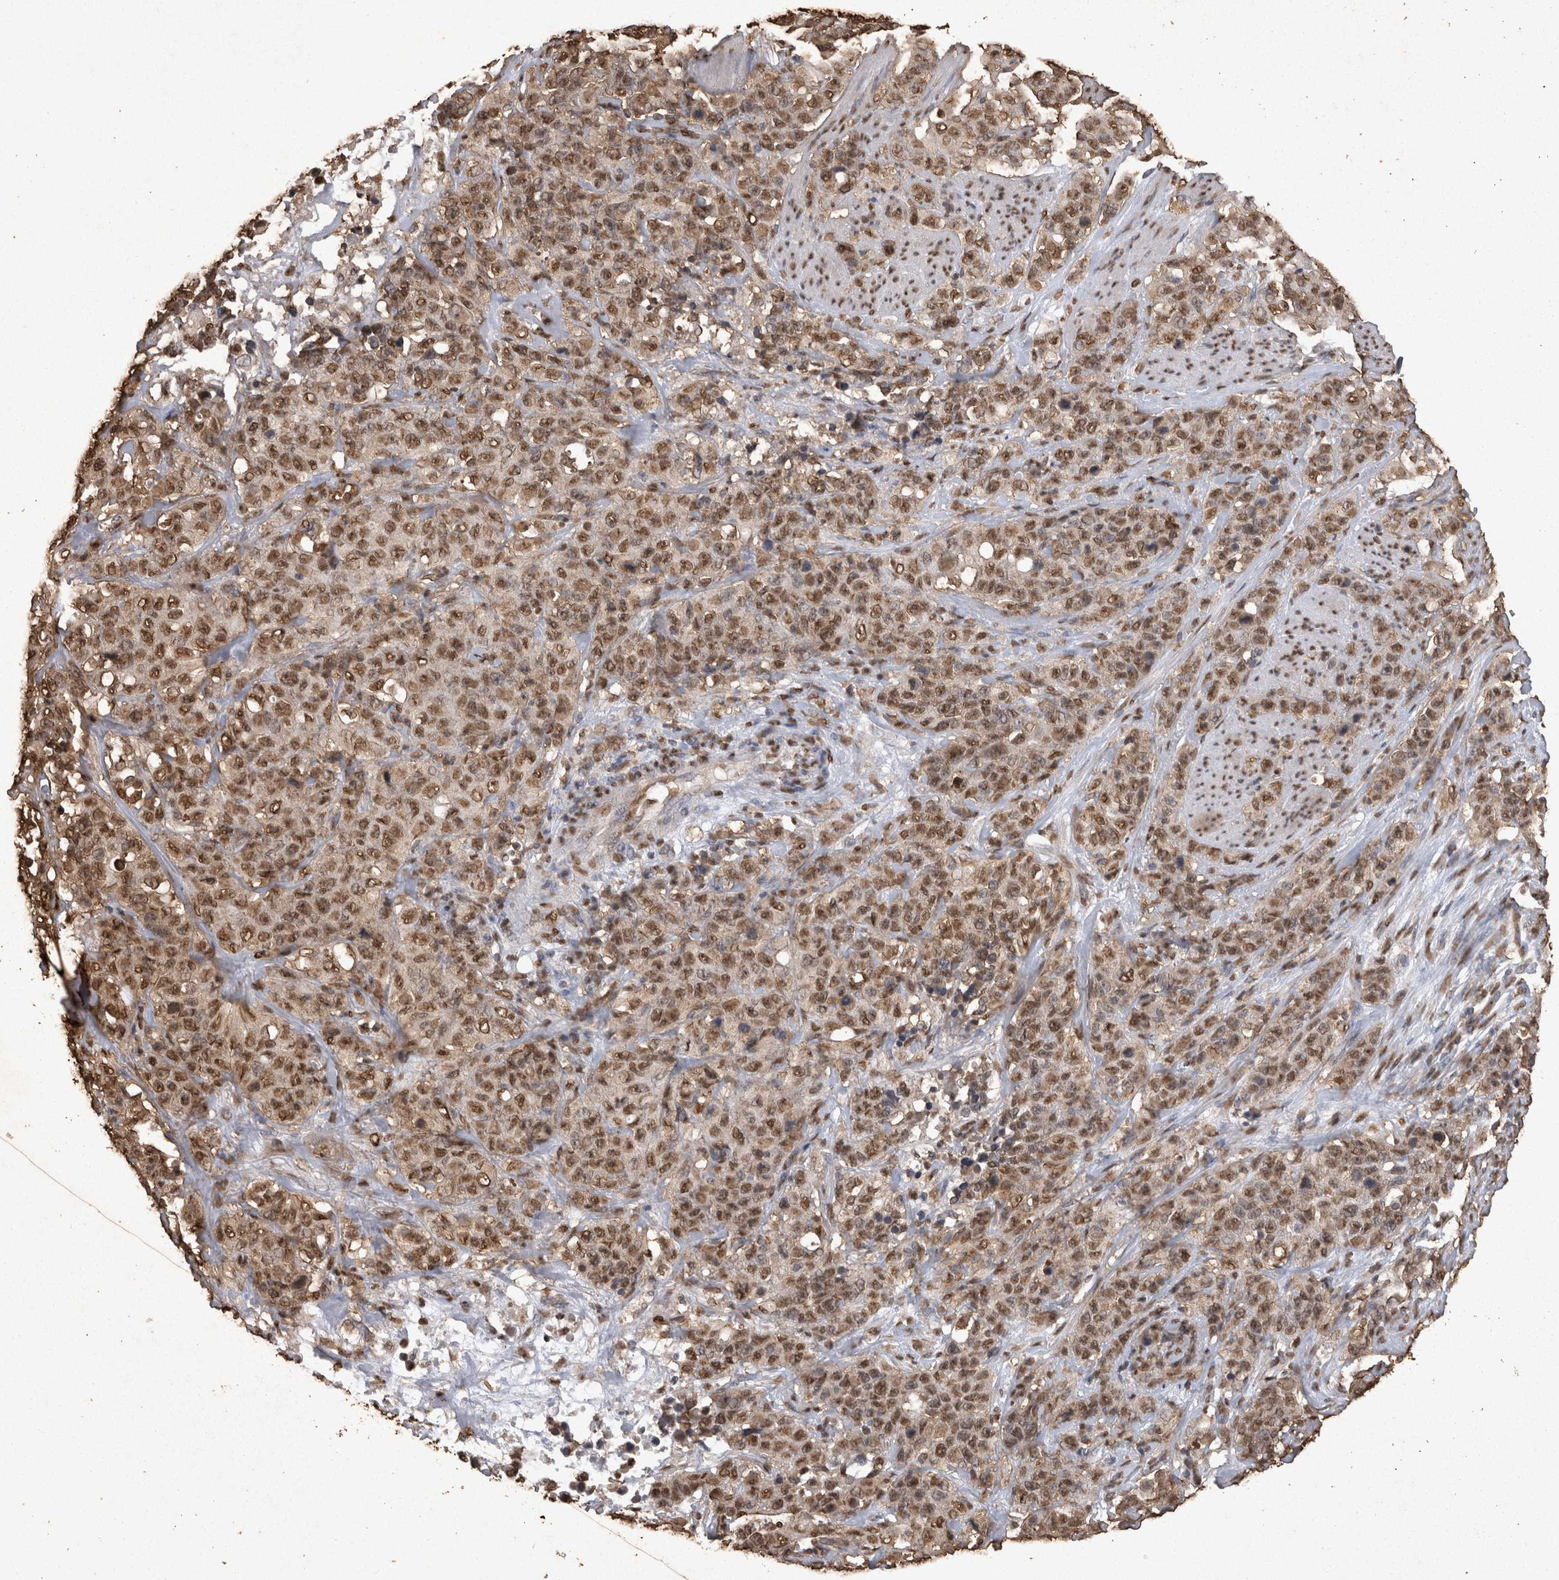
{"staining": {"intensity": "moderate", "quantity": ">75%", "location": "nuclear"}, "tissue": "stomach cancer", "cell_type": "Tumor cells", "image_type": "cancer", "snomed": [{"axis": "morphology", "description": "Adenocarcinoma, NOS"}, {"axis": "topography", "description": "Stomach"}], "caption": "Adenocarcinoma (stomach) stained with a protein marker shows moderate staining in tumor cells.", "gene": "OAS2", "patient": {"sex": "male", "age": 48}}